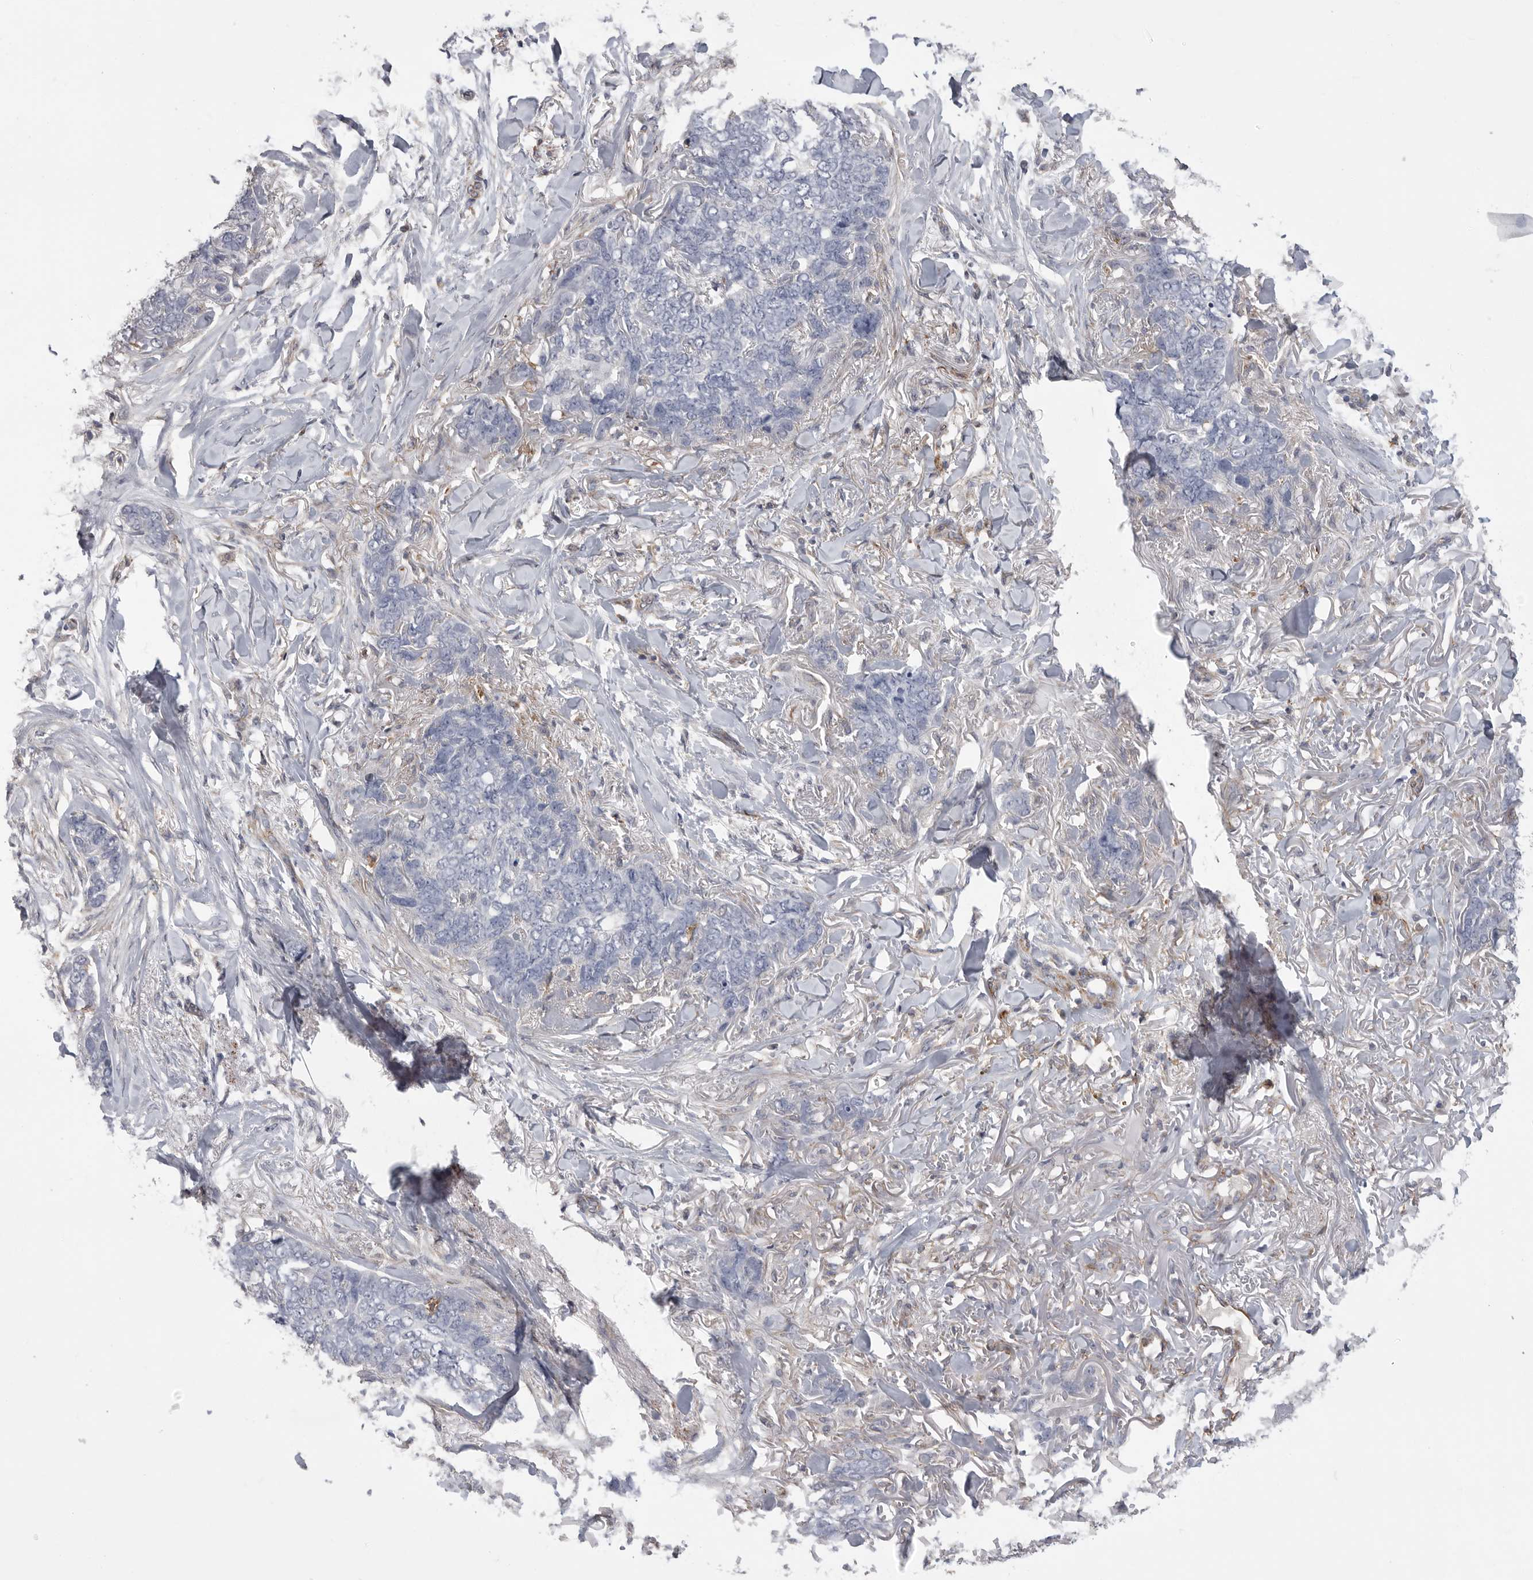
{"staining": {"intensity": "negative", "quantity": "none", "location": "none"}, "tissue": "skin cancer", "cell_type": "Tumor cells", "image_type": "cancer", "snomed": [{"axis": "morphology", "description": "Normal tissue, NOS"}, {"axis": "morphology", "description": "Basal cell carcinoma"}, {"axis": "topography", "description": "Skin"}], "caption": "This is an immunohistochemistry image of skin cancer. There is no positivity in tumor cells.", "gene": "SIGLEC10", "patient": {"sex": "male", "age": 77}}